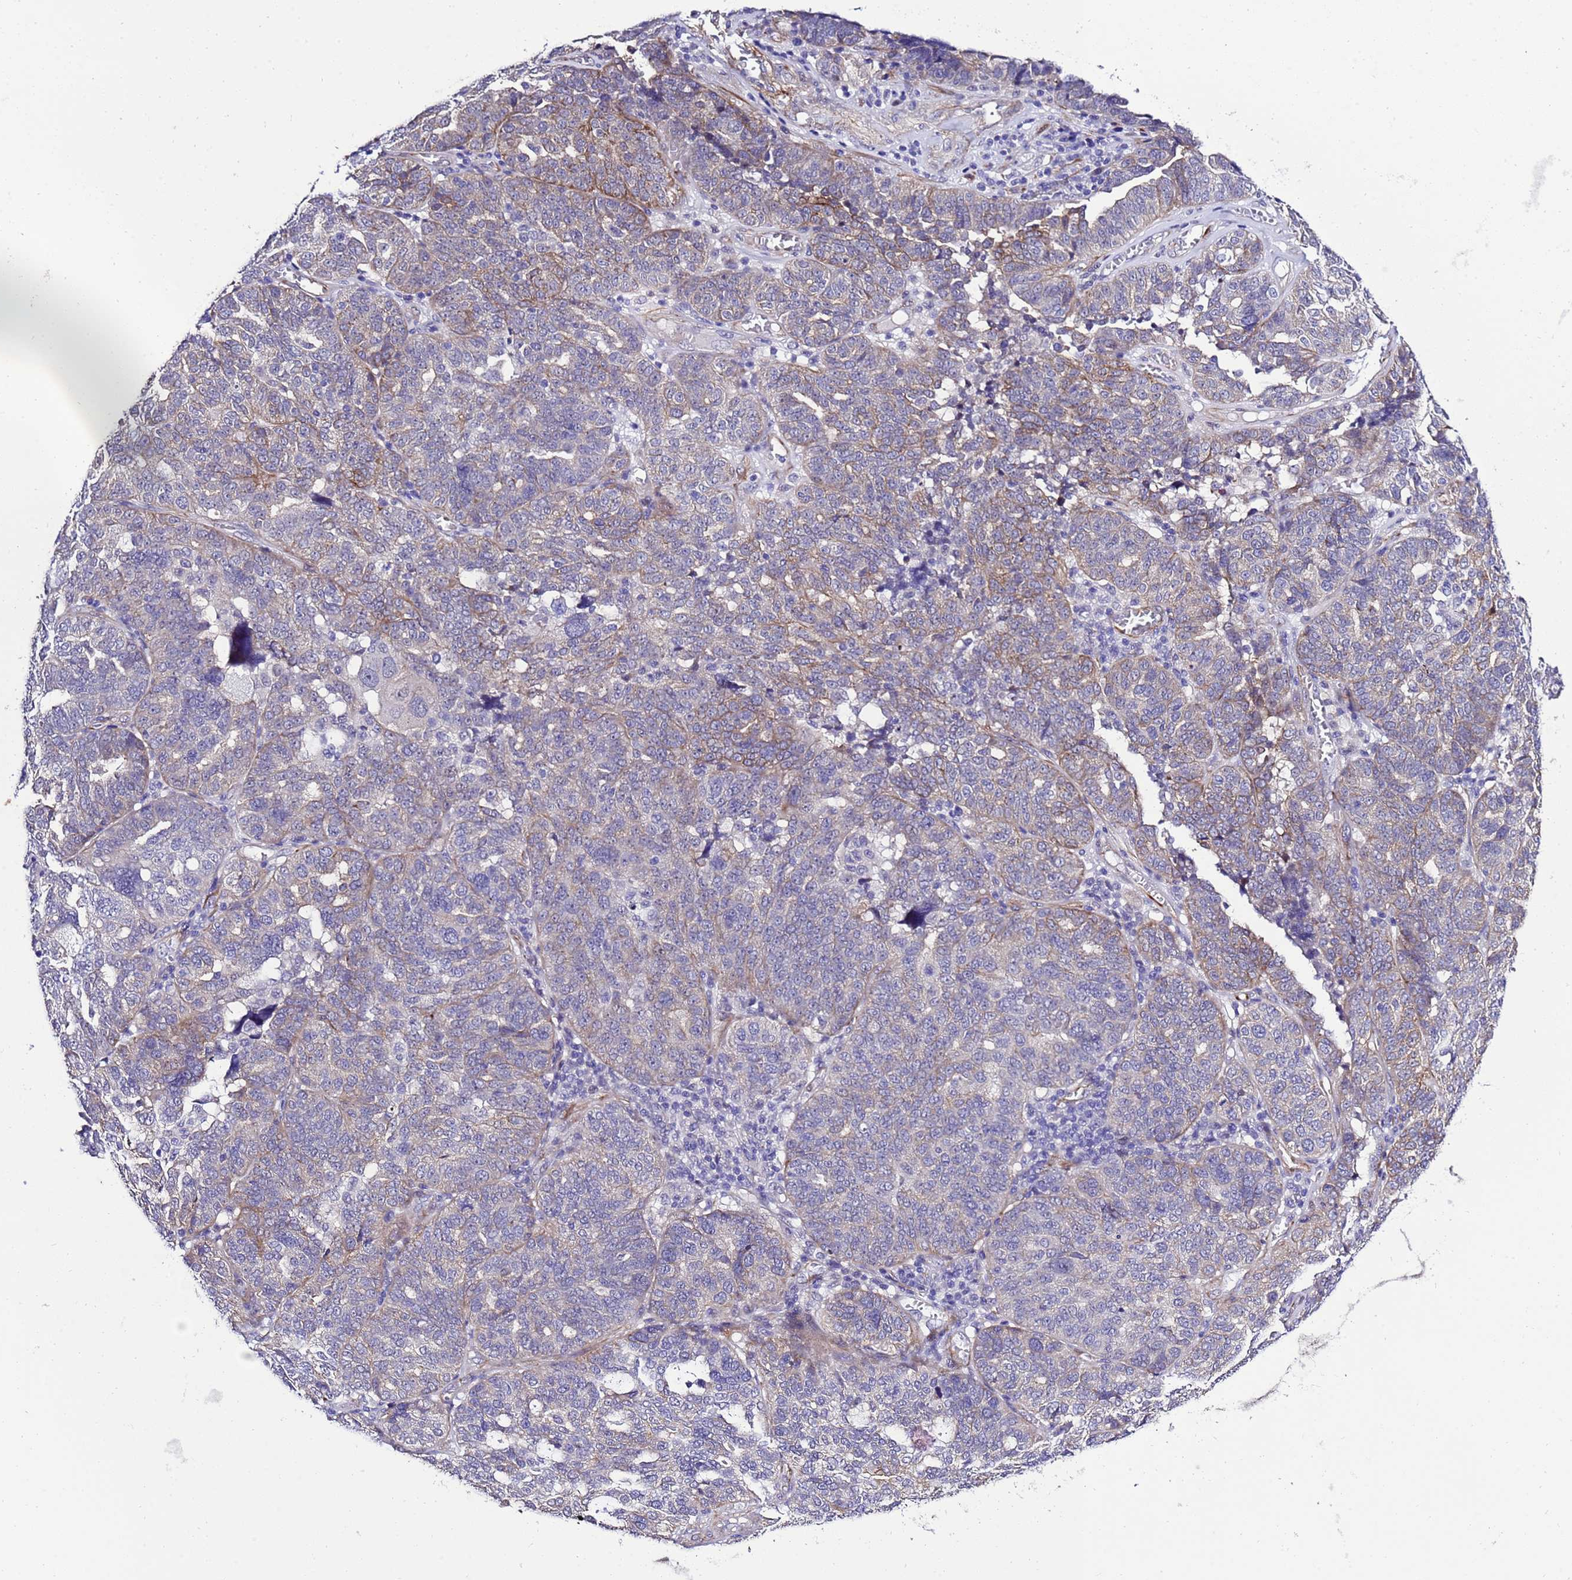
{"staining": {"intensity": "weak", "quantity": "<25%", "location": "cytoplasmic/membranous"}, "tissue": "ovarian cancer", "cell_type": "Tumor cells", "image_type": "cancer", "snomed": [{"axis": "morphology", "description": "Cystadenocarcinoma, serous, NOS"}, {"axis": "topography", "description": "Ovary"}], "caption": "Immunohistochemical staining of serous cystadenocarcinoma (ovarian) demonstrates no significant positivity in tumor cells.", "gene": "GZF1", "patient": {"sex": "female", "age": 59}}